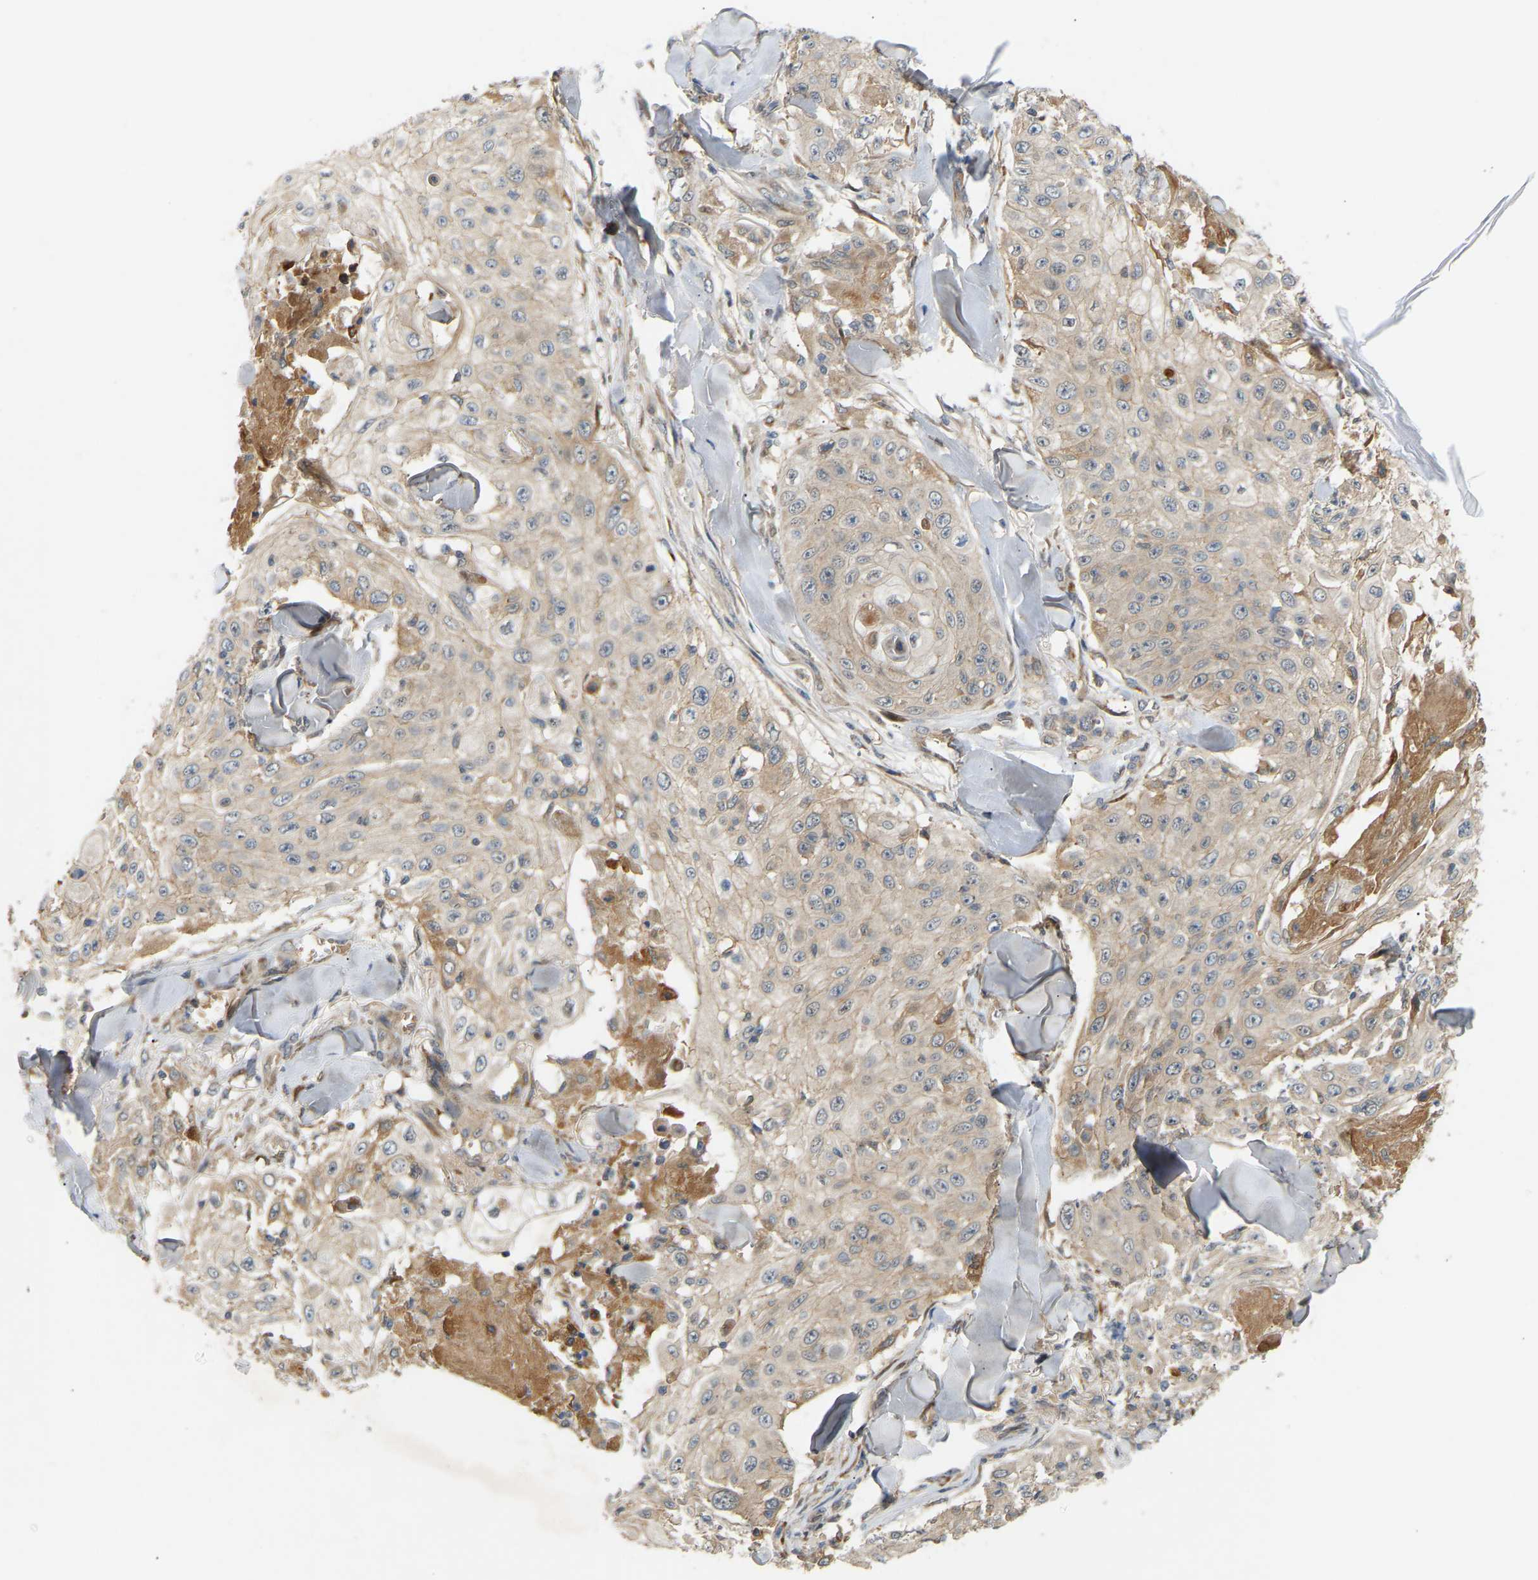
{"staining": {"intensity": "negative", "quantity": "none", "location": "none"}, "tissue": "skin cancer", "cell_type": "Tumor cells", "image_type": "cancer", "snomed": [{"axis": "morphology", "description": "Squamous cell carcinoma, NOS"}, {"axis": "topography", "description": "Skin"}], "caption": "Immunohistochemical staining of human skin cancer (squamous cell carcinoma) reveals no significant expression in tumor cells.", "gene": "PTCD1", "patient": {"sex": "male", "age": 86}}